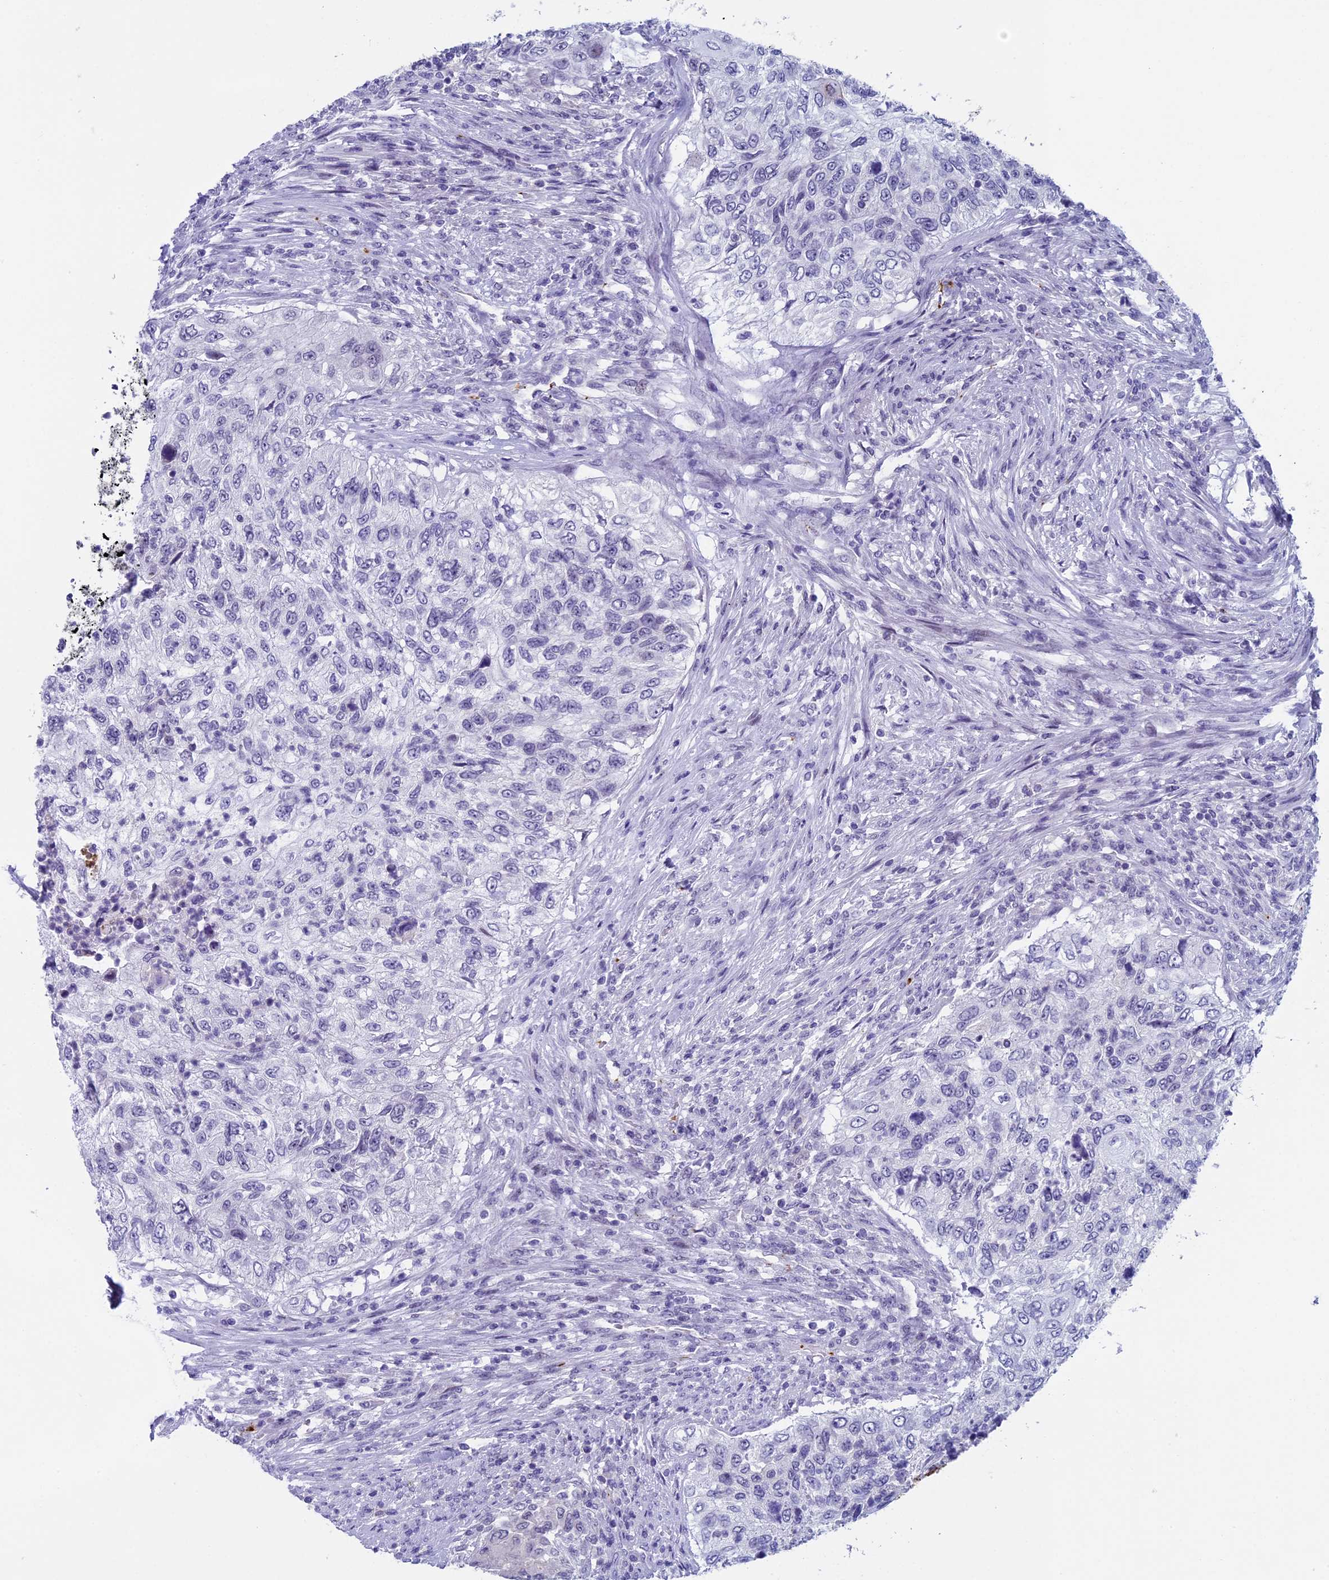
{"staining": {"intensity": "negative", "quantity": "none", "location": "none"}, "tissue": "urothelial cancer", "cell_type": "Tumor cells", "image_type": "cancer", "snomed": [{"axis": "morphology", "description": "Urothelial carcinoma, High grade"}, {"axis": "topography", "description": "Urinary bladder"}], "caption": "A photomicrograph of high-grade urothelial carcinoma stained for a protein reveals no brown staining in tumor cells.", "gene": "AIFM2", "patient": {"sex": "female", "age": 60}}